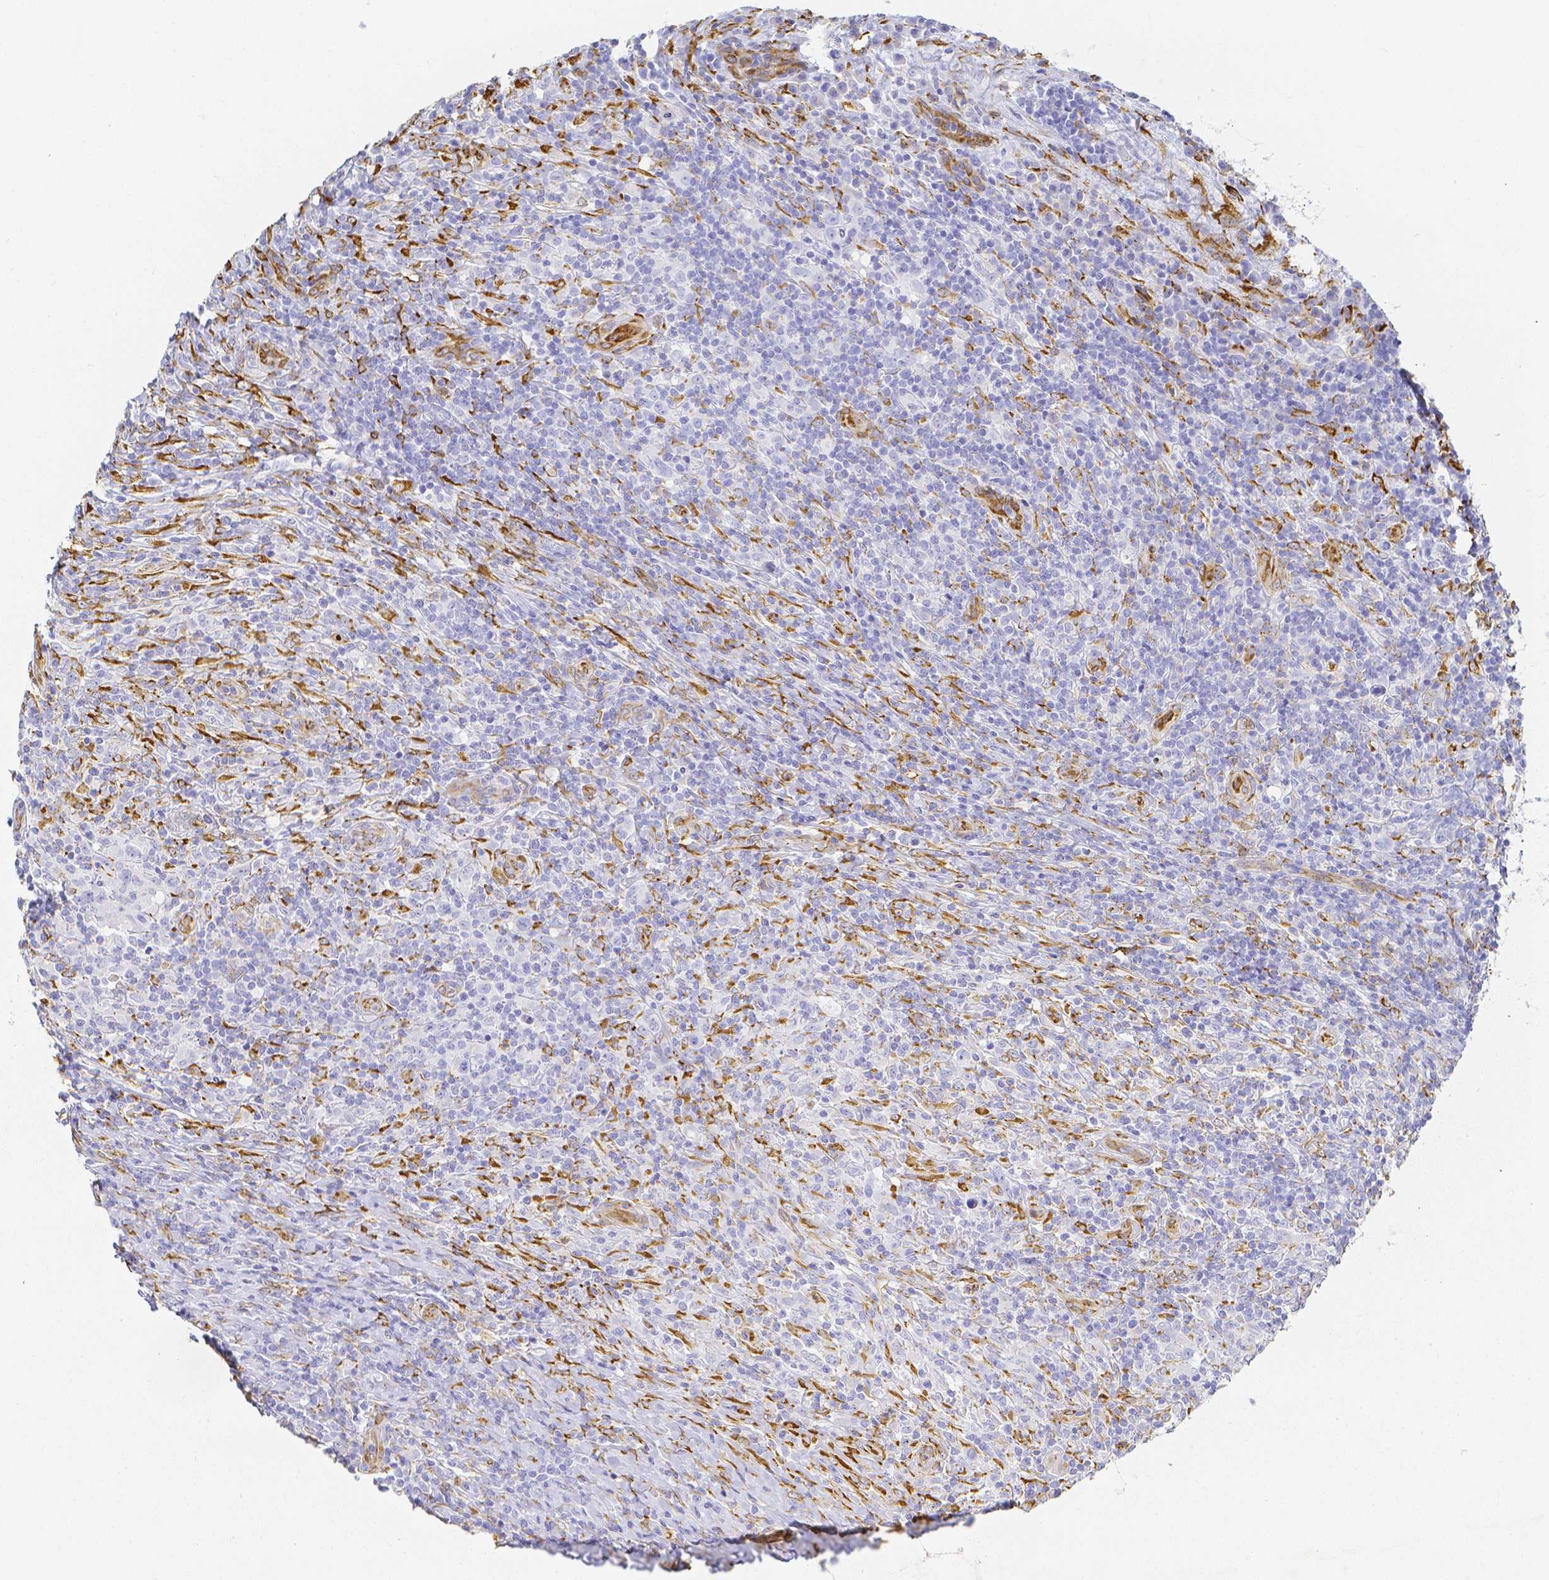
{"staining": {"intensity": "negative", "quantity": "none", "location": "none"}, "tissue": "lymphoma", "cell_type": "Tumor cells", "image_type": "cancer", "snomed": [{"axis": "morphology", "description": "Hodgkin's disease, NOS"}, {"axis": "topography", "description": "Lymph node"}], "caption": "IHC of lymphoma reveals no positivity in tumor cells. The staining was performed using DAB (3,3'-diaminobenzidine) to visualize the protein expression in brown, while the nuclei were stained in blue with hematoxylin (Magnification: 20x).", "gene": "SMURF1", "patient": {"sex": "female", "age": 18}}